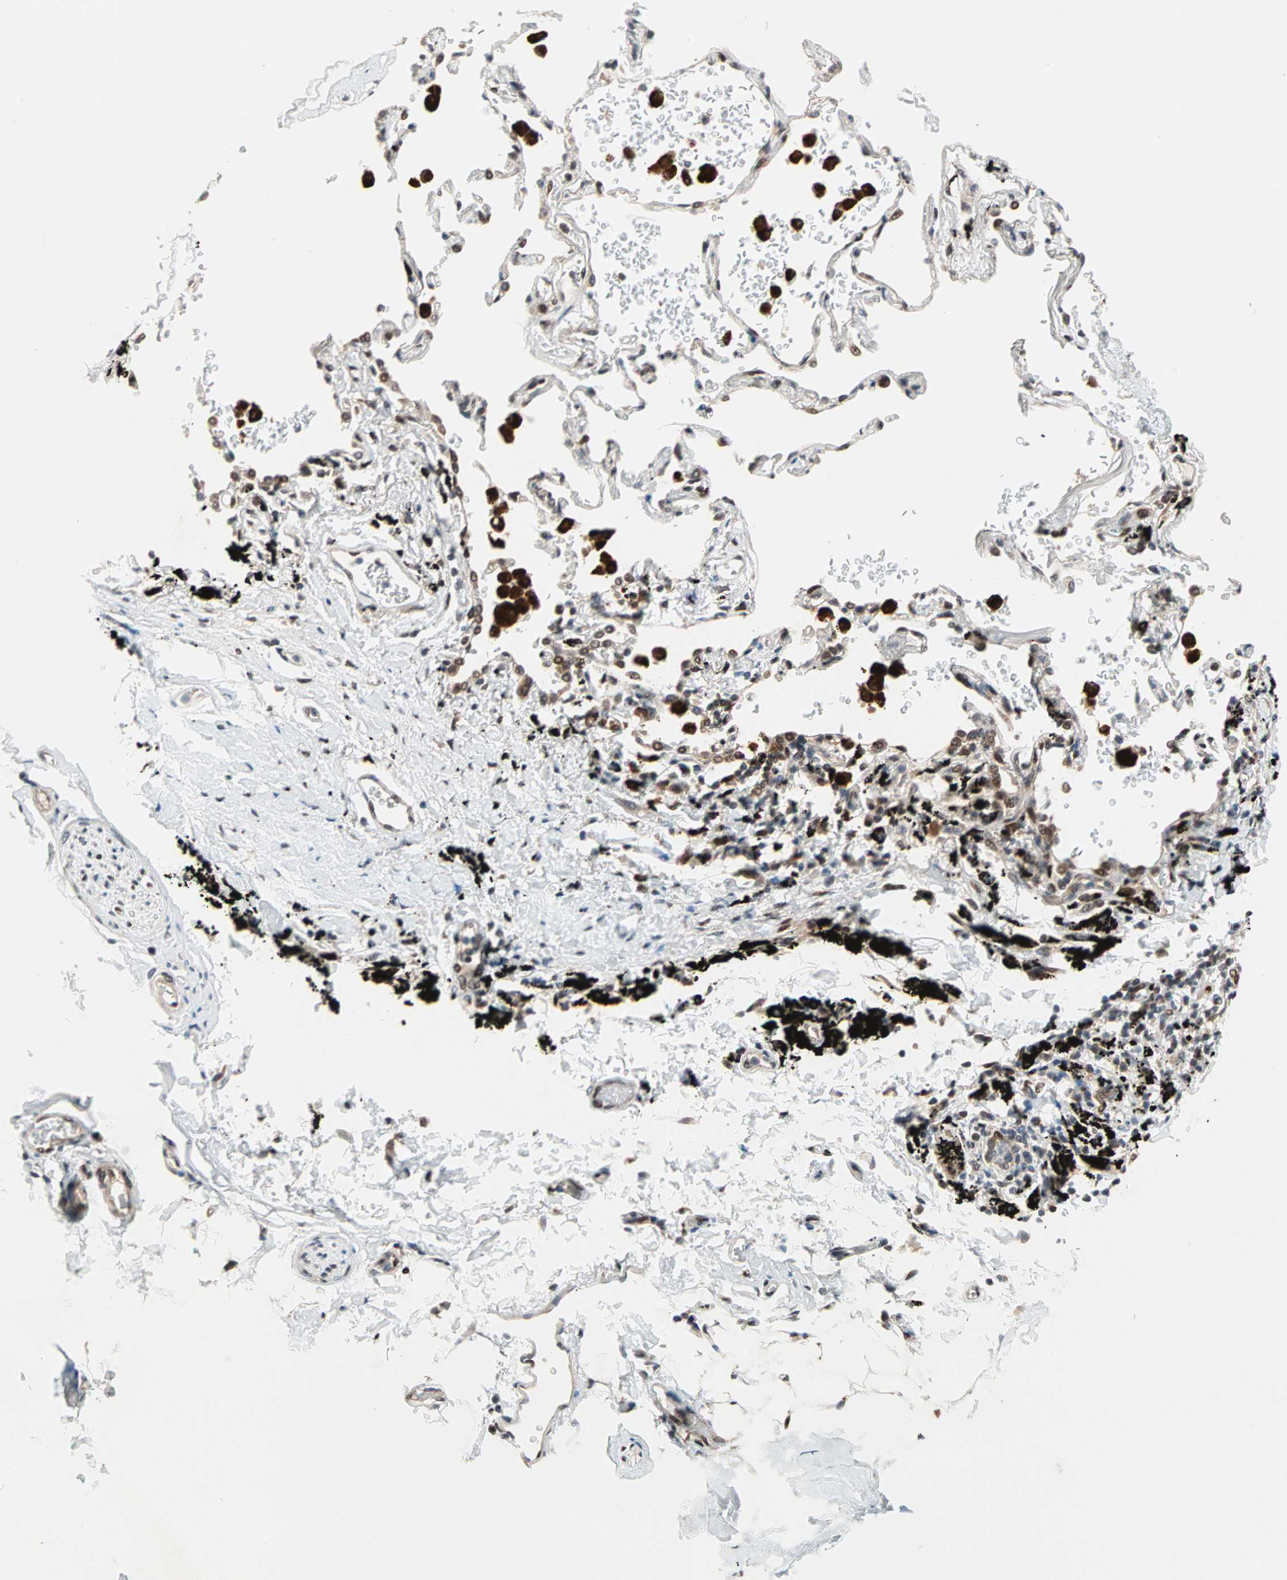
{"staining": {"intensity": "negative", "quantity": "none", "location": "none"}, "tissue": "adipose tissue", "cell_type": "Adipocytes", "image_type": "normal", "snomed": [{"axis": "morphology", "description": "Normal tissue, NOS"}, {"axis": "topography", "description": "Cartilage tissue"}, {"axis": "topography", "description": "Bronchus"}], "caption": "Immunohistochemical staining of benign human adipose tissue shows no significant expression in adipocytes. (Brightfield microscopy of DAB (3,3'-diaminobenzidine) IHC at high magnification).", "gene": "HECW1", "patient": {"sex": "female", "age": 73}}